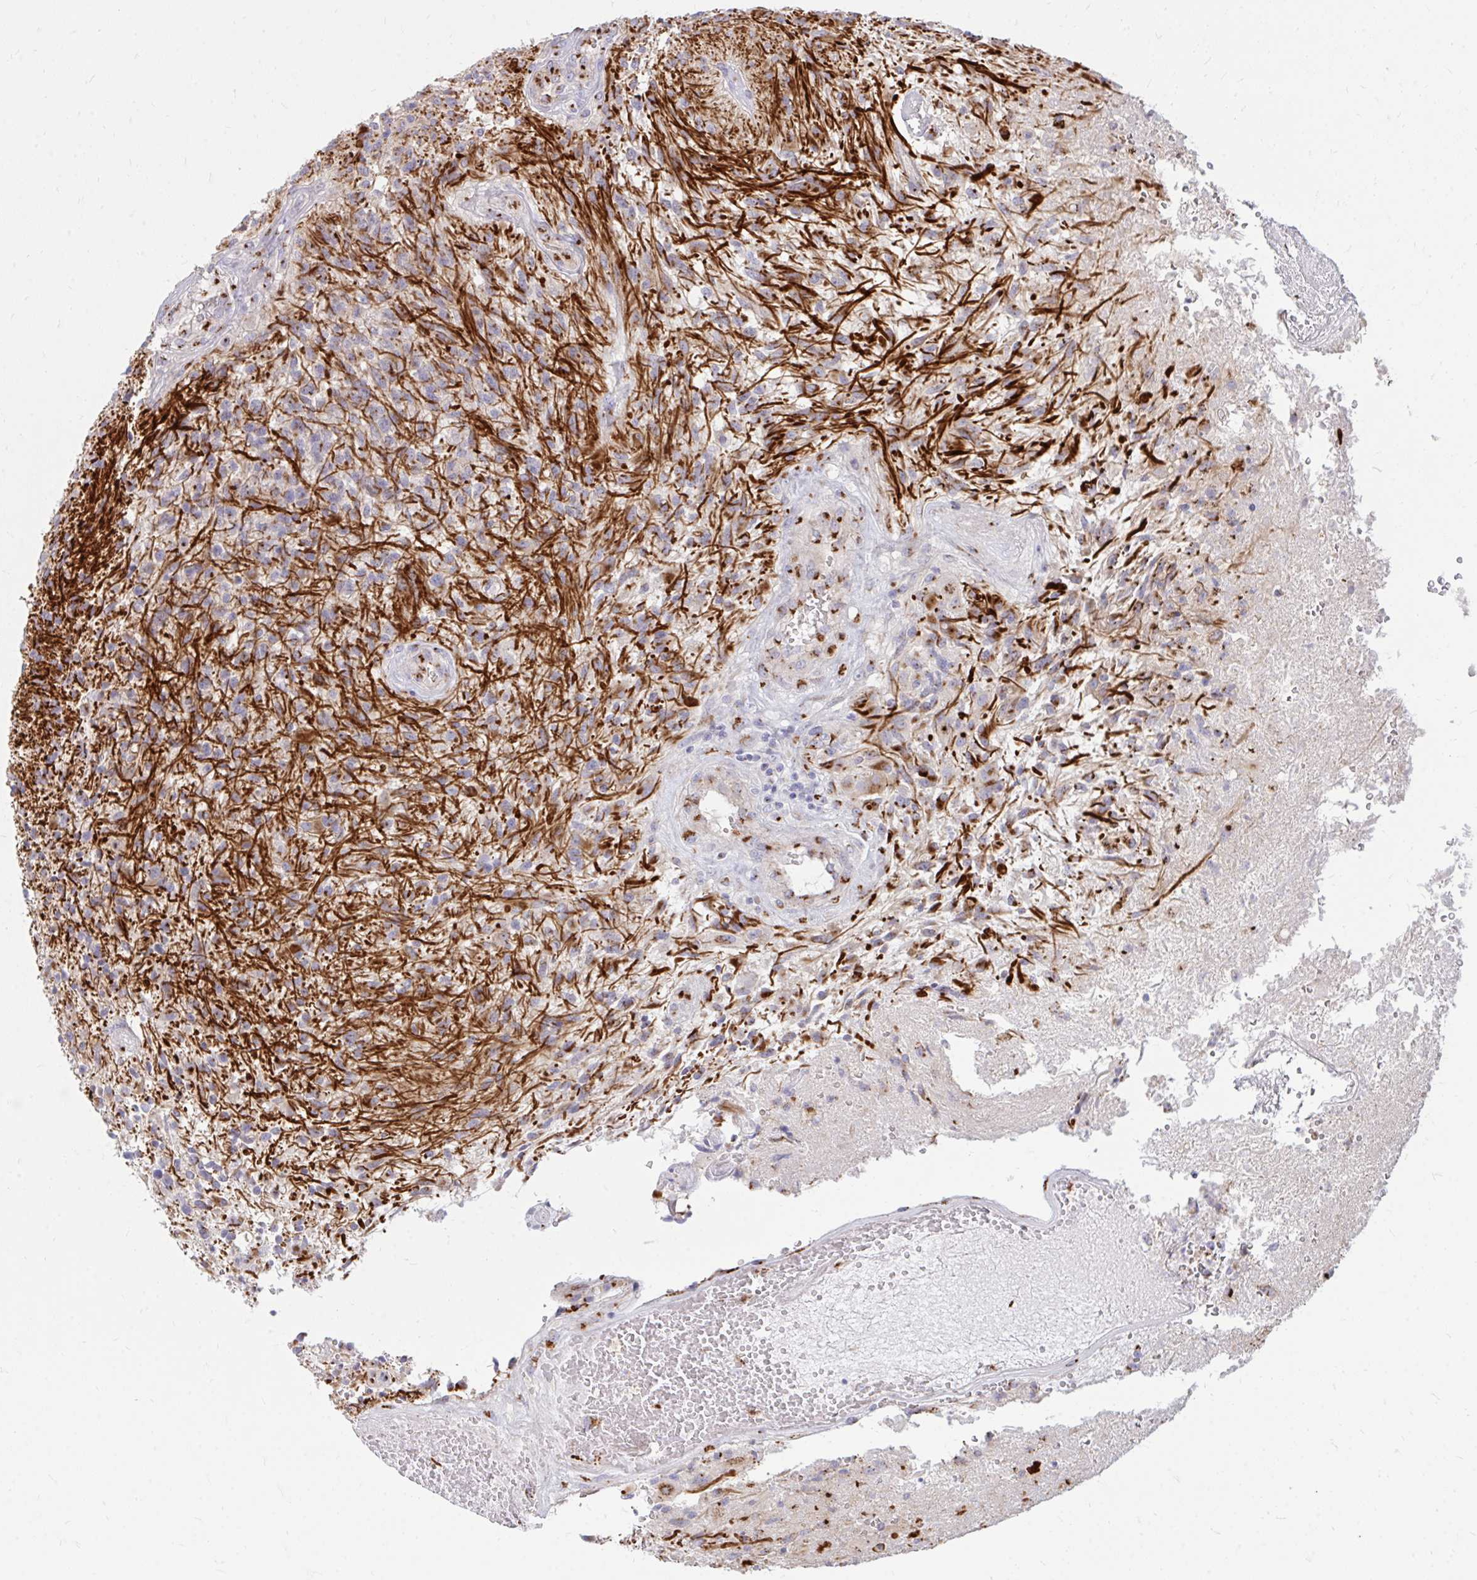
{"staining": {"intensity": "negative", "quantity": "none", "location": "none"}, "tissue": "glioma", "cell_type": "Tumor cells", "image_type": "cancer", "snomed": [{"axis": "morphology", "description": "Glioma, malignant, High grade"}, {"axis": "topography", "description": "Brain"}], "caption": "DAB (3,3'-diaminobenzidine) immunohistochemical staining of malignant glioma (high-grade) shows no significant positivity in tumor cells.", "gene": "RAB6B", "patient": {"sex": "male", "age": 56}}